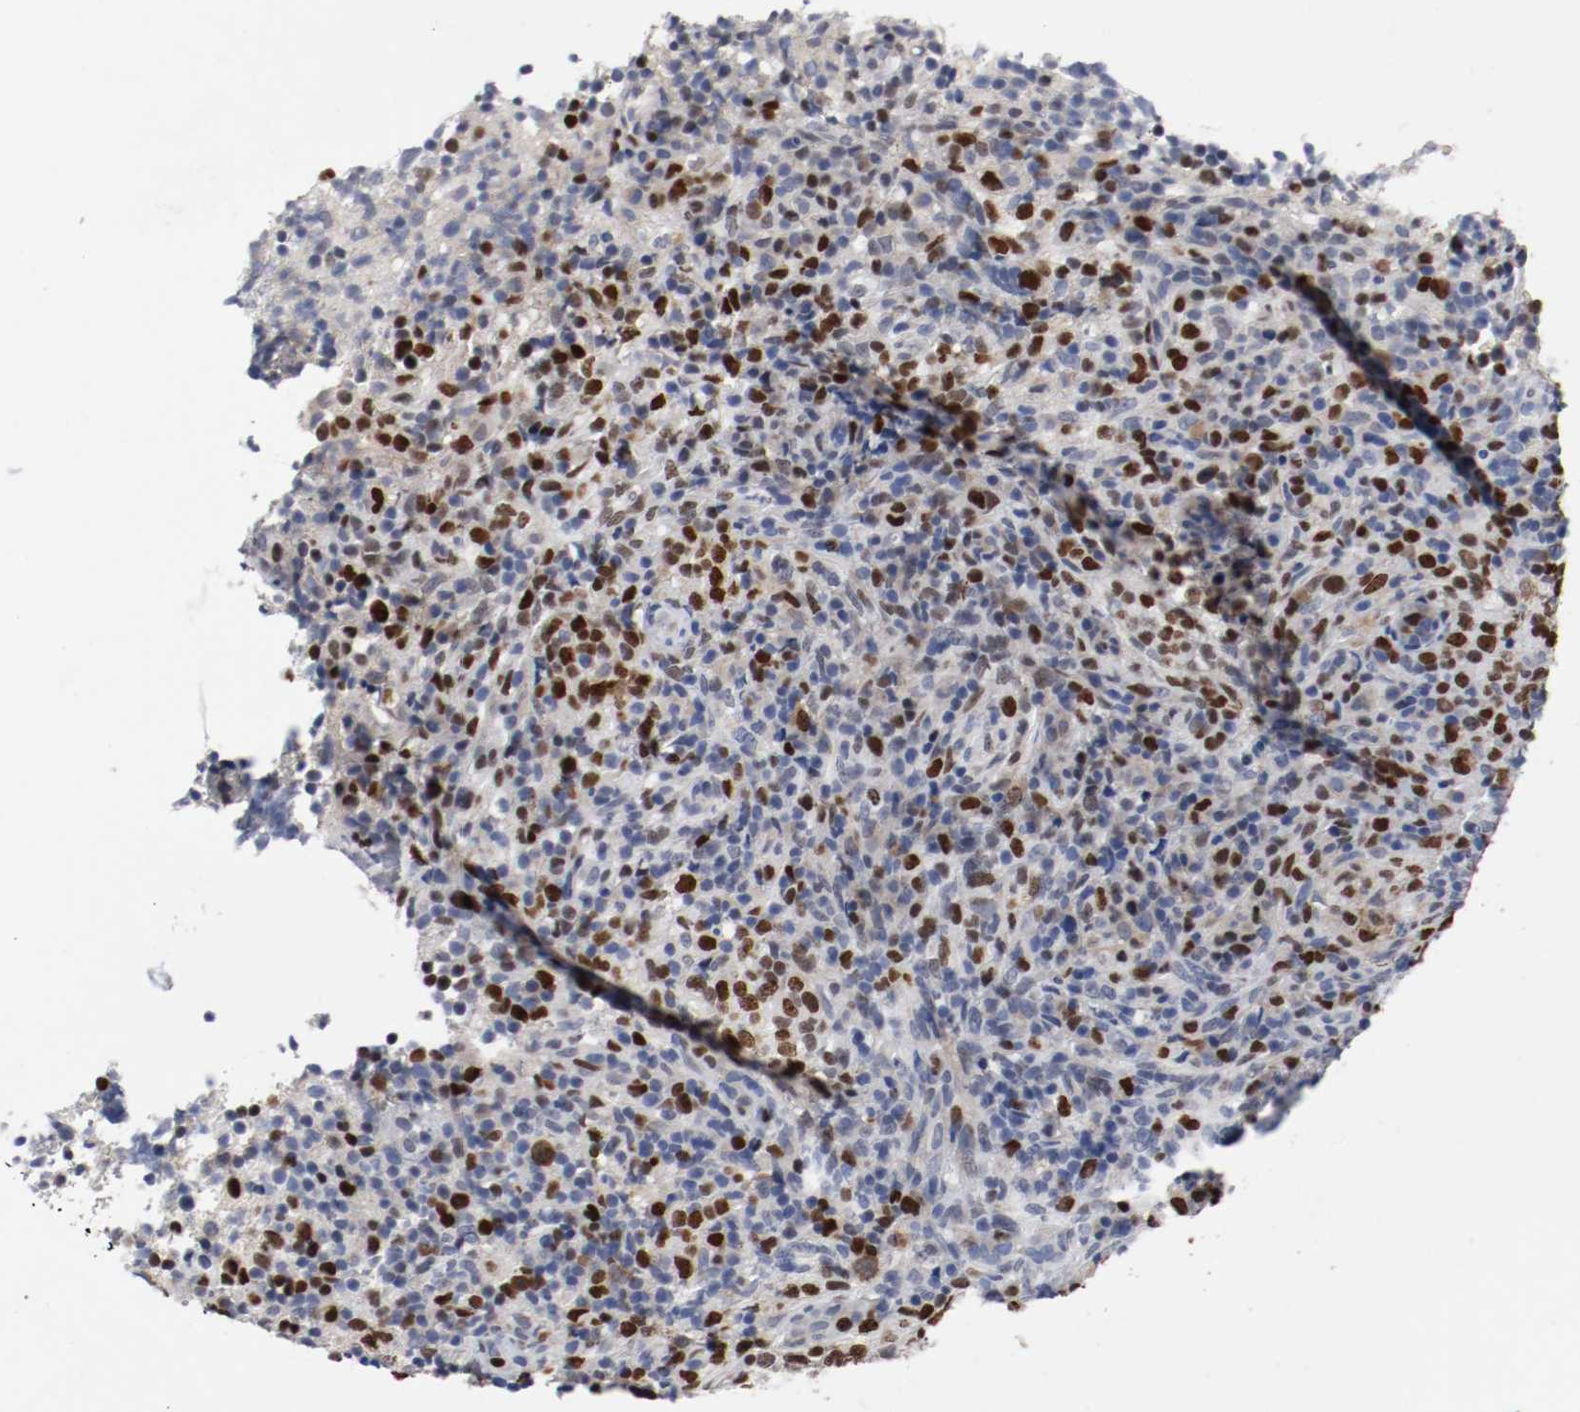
{"staining": {"intensity": "strong", "quantity": "25%-75%", "location": "nuclear"}, "tissue": "lymphoma", "cell_type": "Tumor cells", "image_type": "cancer", "snomed": [{"axis": "morphology", "description": "Malignant lymphoma, non-Hodgkin's type, High grade"}, {"axis": "topography", "description": "Lymph node"}], "caption": "This micrograph exhibits immunohistochemistry (IHC) staining of human lymphoma, with high strong nuclear staining in about 25%-75% of tumor cells.", "gene": "MCM6", "patient": {"sex": "female", "age": 76}}